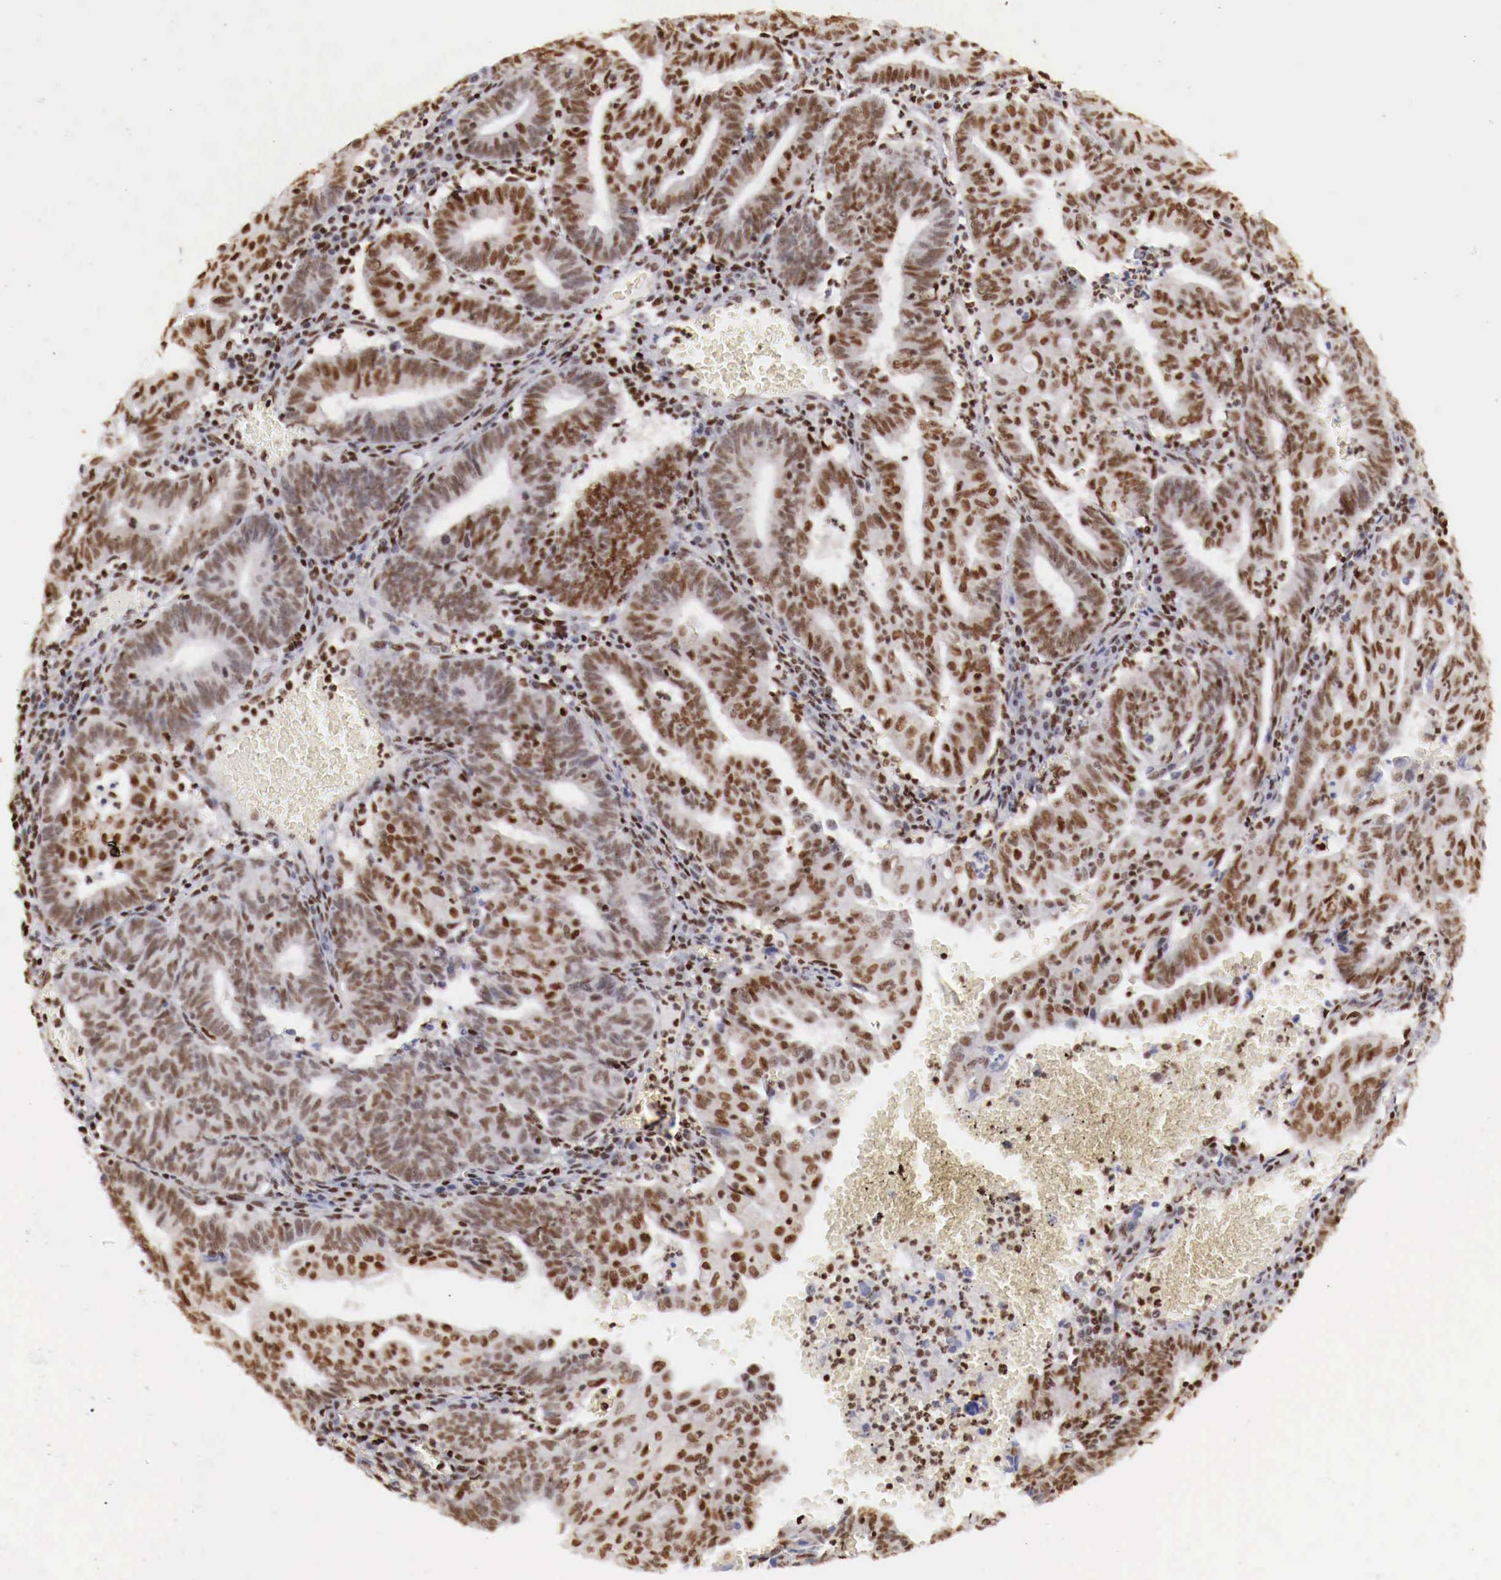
{"staining": {"intensity": "moderate", "quantity": ">75%", "location": "nuclear"}, "tissue": "endometrial cancer", "cell_type": "Tumor cells", "image_type": "cancer", "snomed": [{"axis": "morphology", "description": "Adenocarcinoma, NOS"}, {"axis": "topography", "description": "Endometrium"}], "caption": "Protein expression analysis of endometrial cancer (adenocarcinoma) shows moderate nuclear staining in about >75% of tumor cells.", "gene": "MAX", "patient": {"sex": "female", "age": 60}}